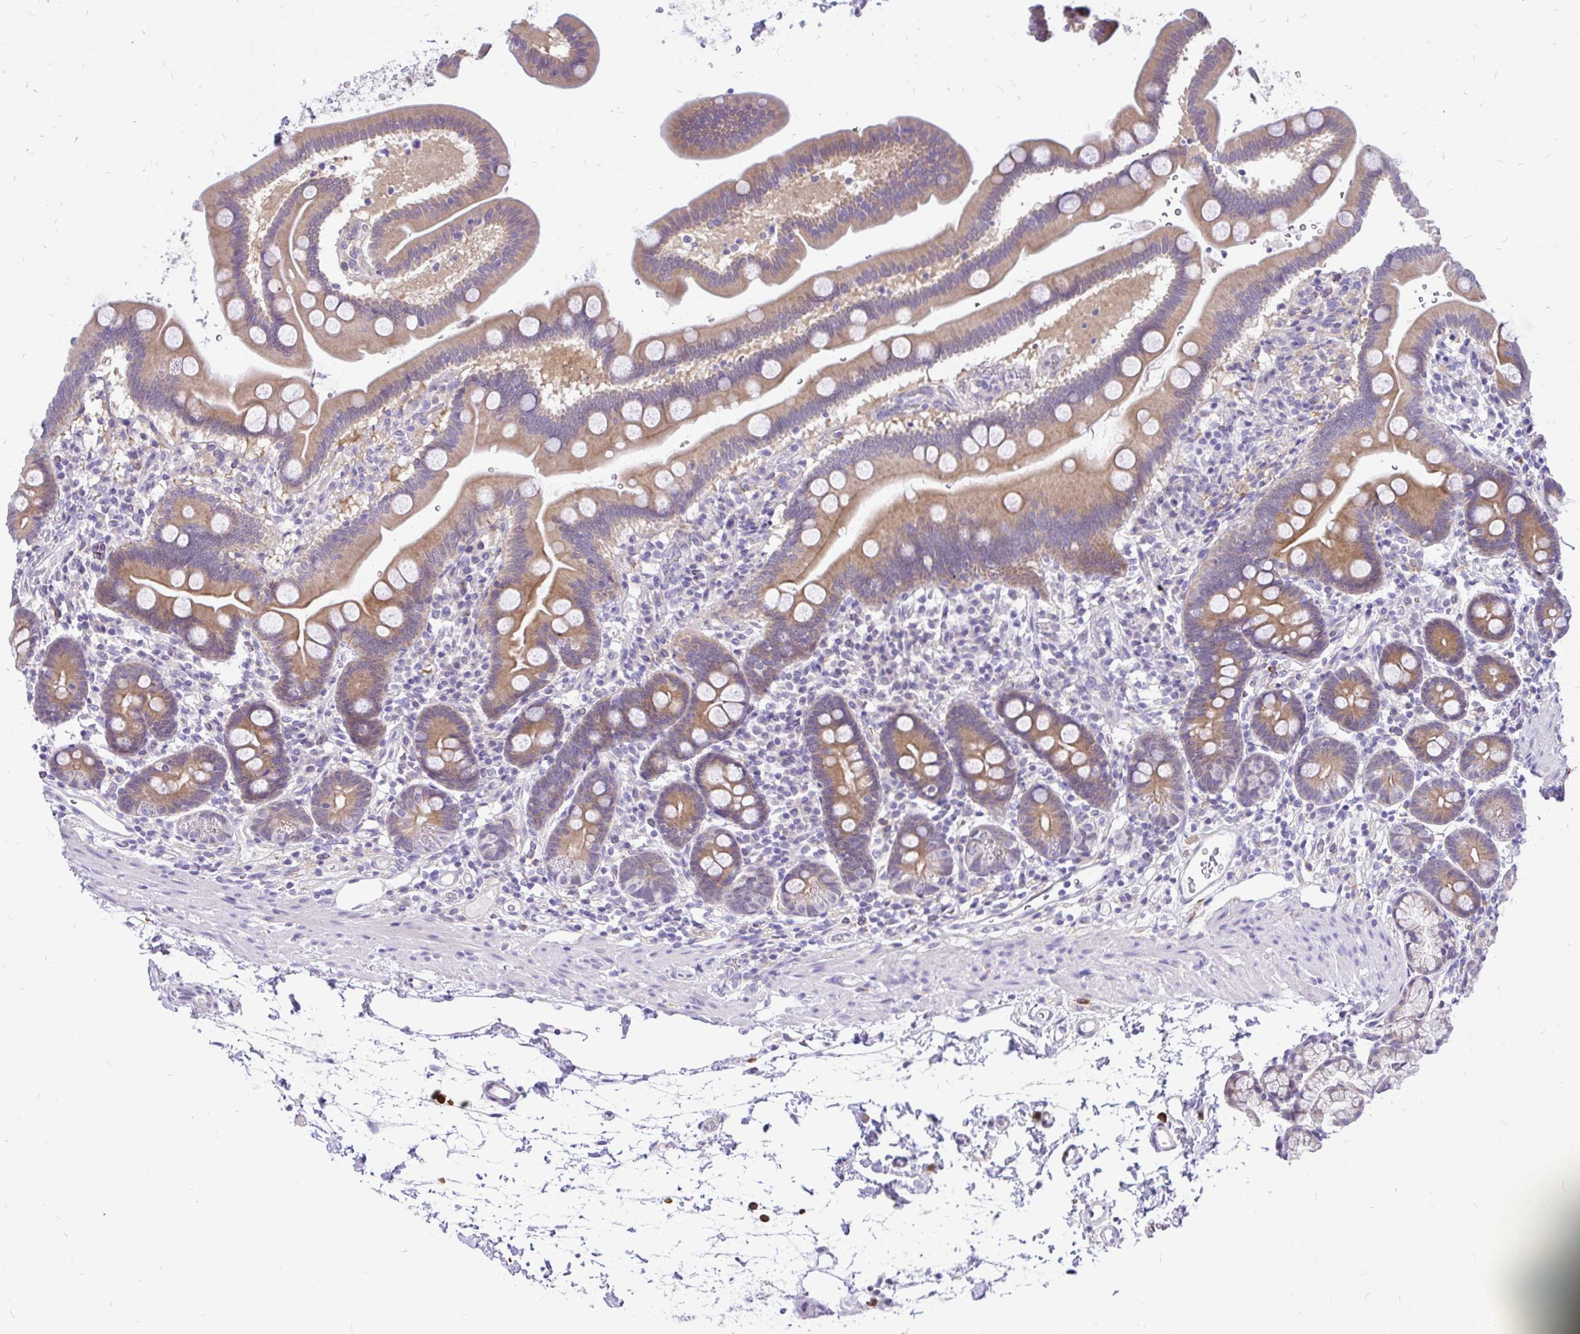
{"staining": {"intensity": "moderate", "quantity": "25%-75%", "location": "cytoplasmic/membranous"}, "tissue": "duodenum", "cell_type": "Glandular cells", "image_type": "normal", "snomed": [{"axis": "morphology", "description": "Normal tissue, NOS"}, {"axis": "topography", "description": "Duodenum"}], "caption": "Duodenum stained with immunohistochemistry demonstrates moderate cytoplasmic/membranous expression in approximately 25%-75% of glandular cells. (DAB IHC, brown staining for protein, blue staining for nuclei).", "gene": "MAP1LC3A", "patient": {"sex": "male", "age": 59}}